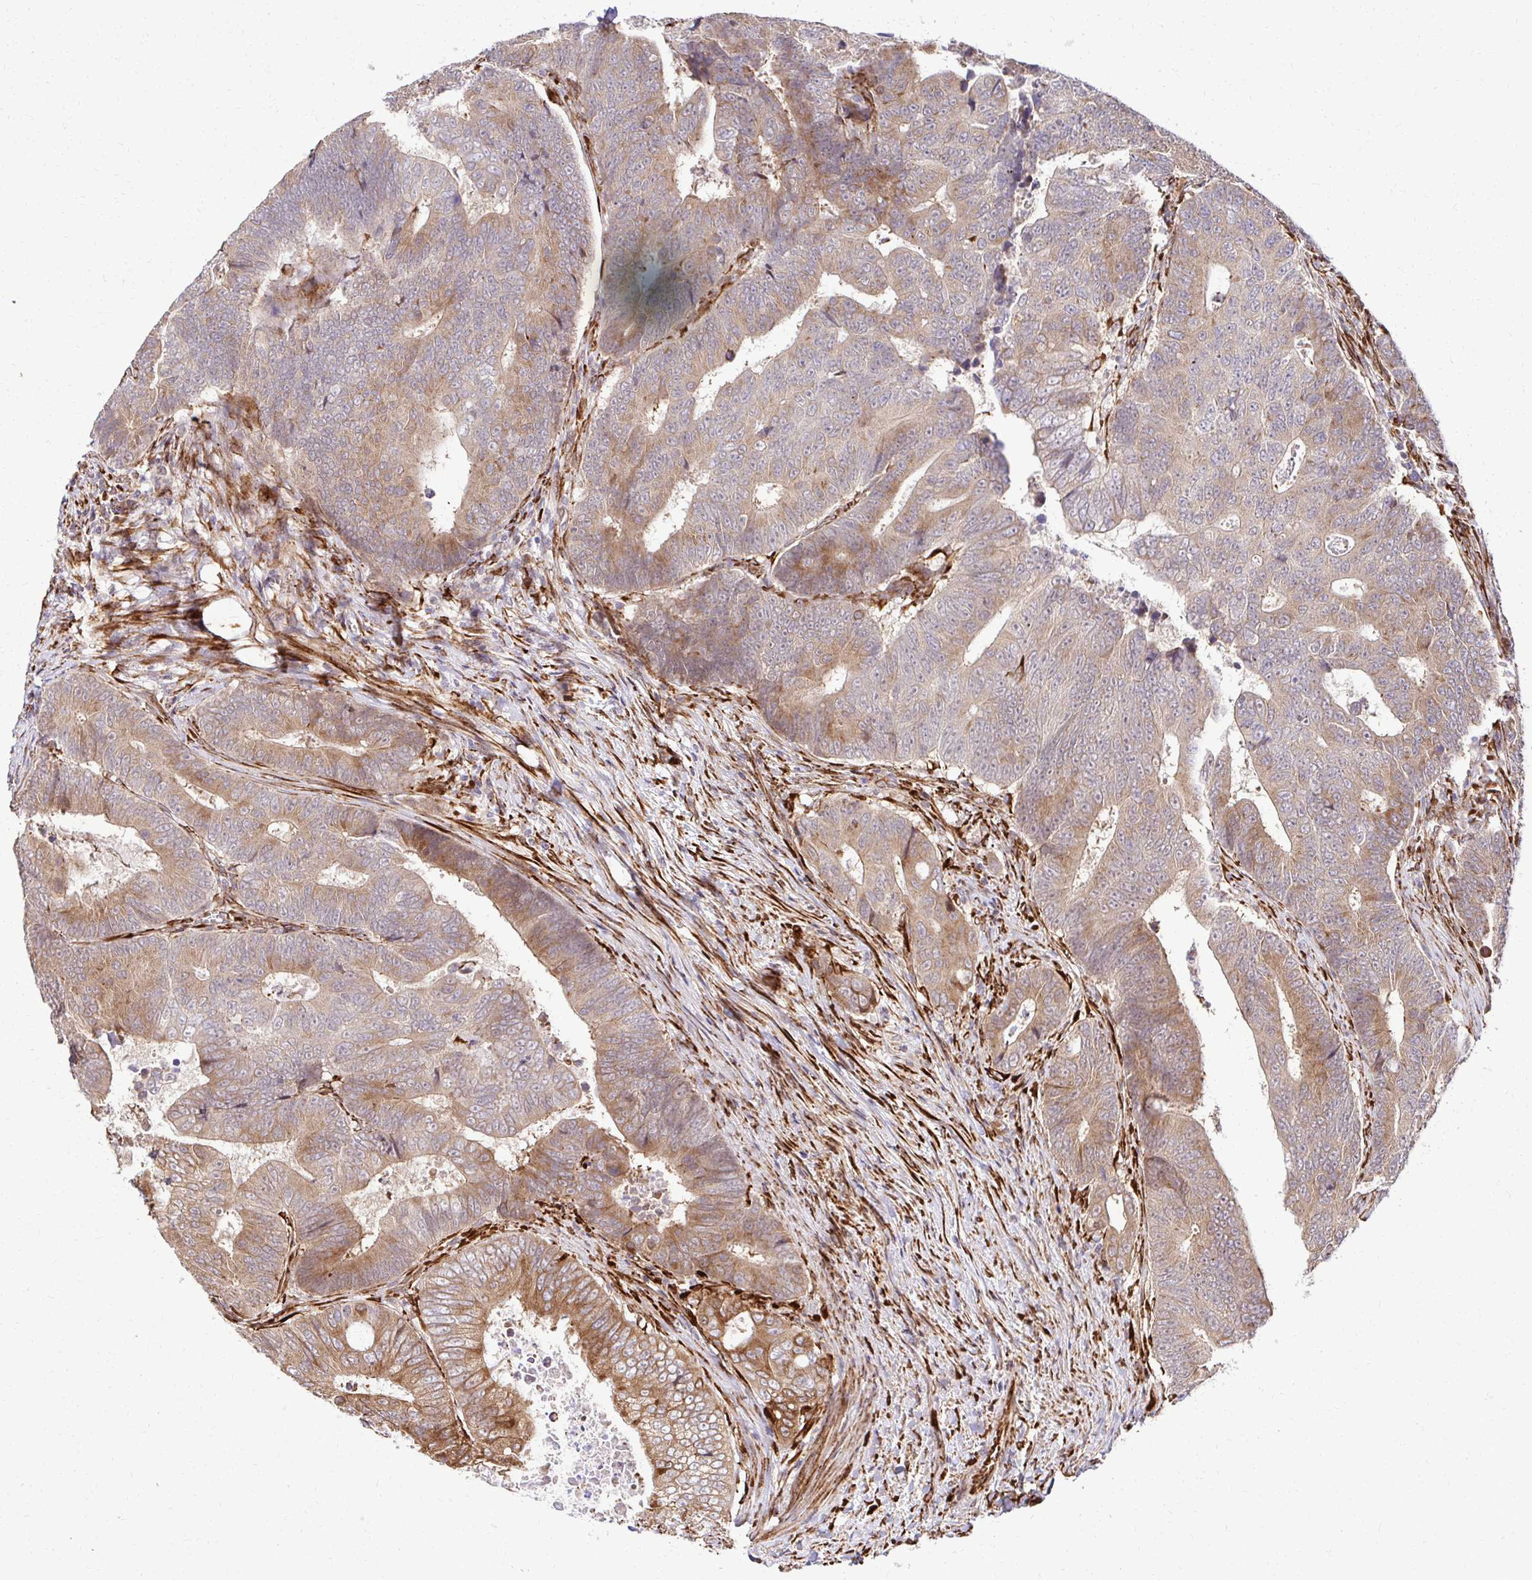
{"staining": {"intensity": "moderate", "quantity": "25%-75%", "location": "cytoplasmic/membranous"}, "tissue": "colorectal cancer", "cell_type": "Tumor cells", "image_type": "cancer", "snomed": [{"axis": "morphology", "description": "Adenocarcinoma, NOS"}, {"axis": "topography", "description": "Colon"}], "caption": "High-power microscopy captured an immunohistochemistry image of colorectal cancer, revealing moderate cytoplasmic/membranous expression in about 25%-75% of tumor cells.", "gene": "HPS1", "patient": {"sex": "female", "age": 48}}